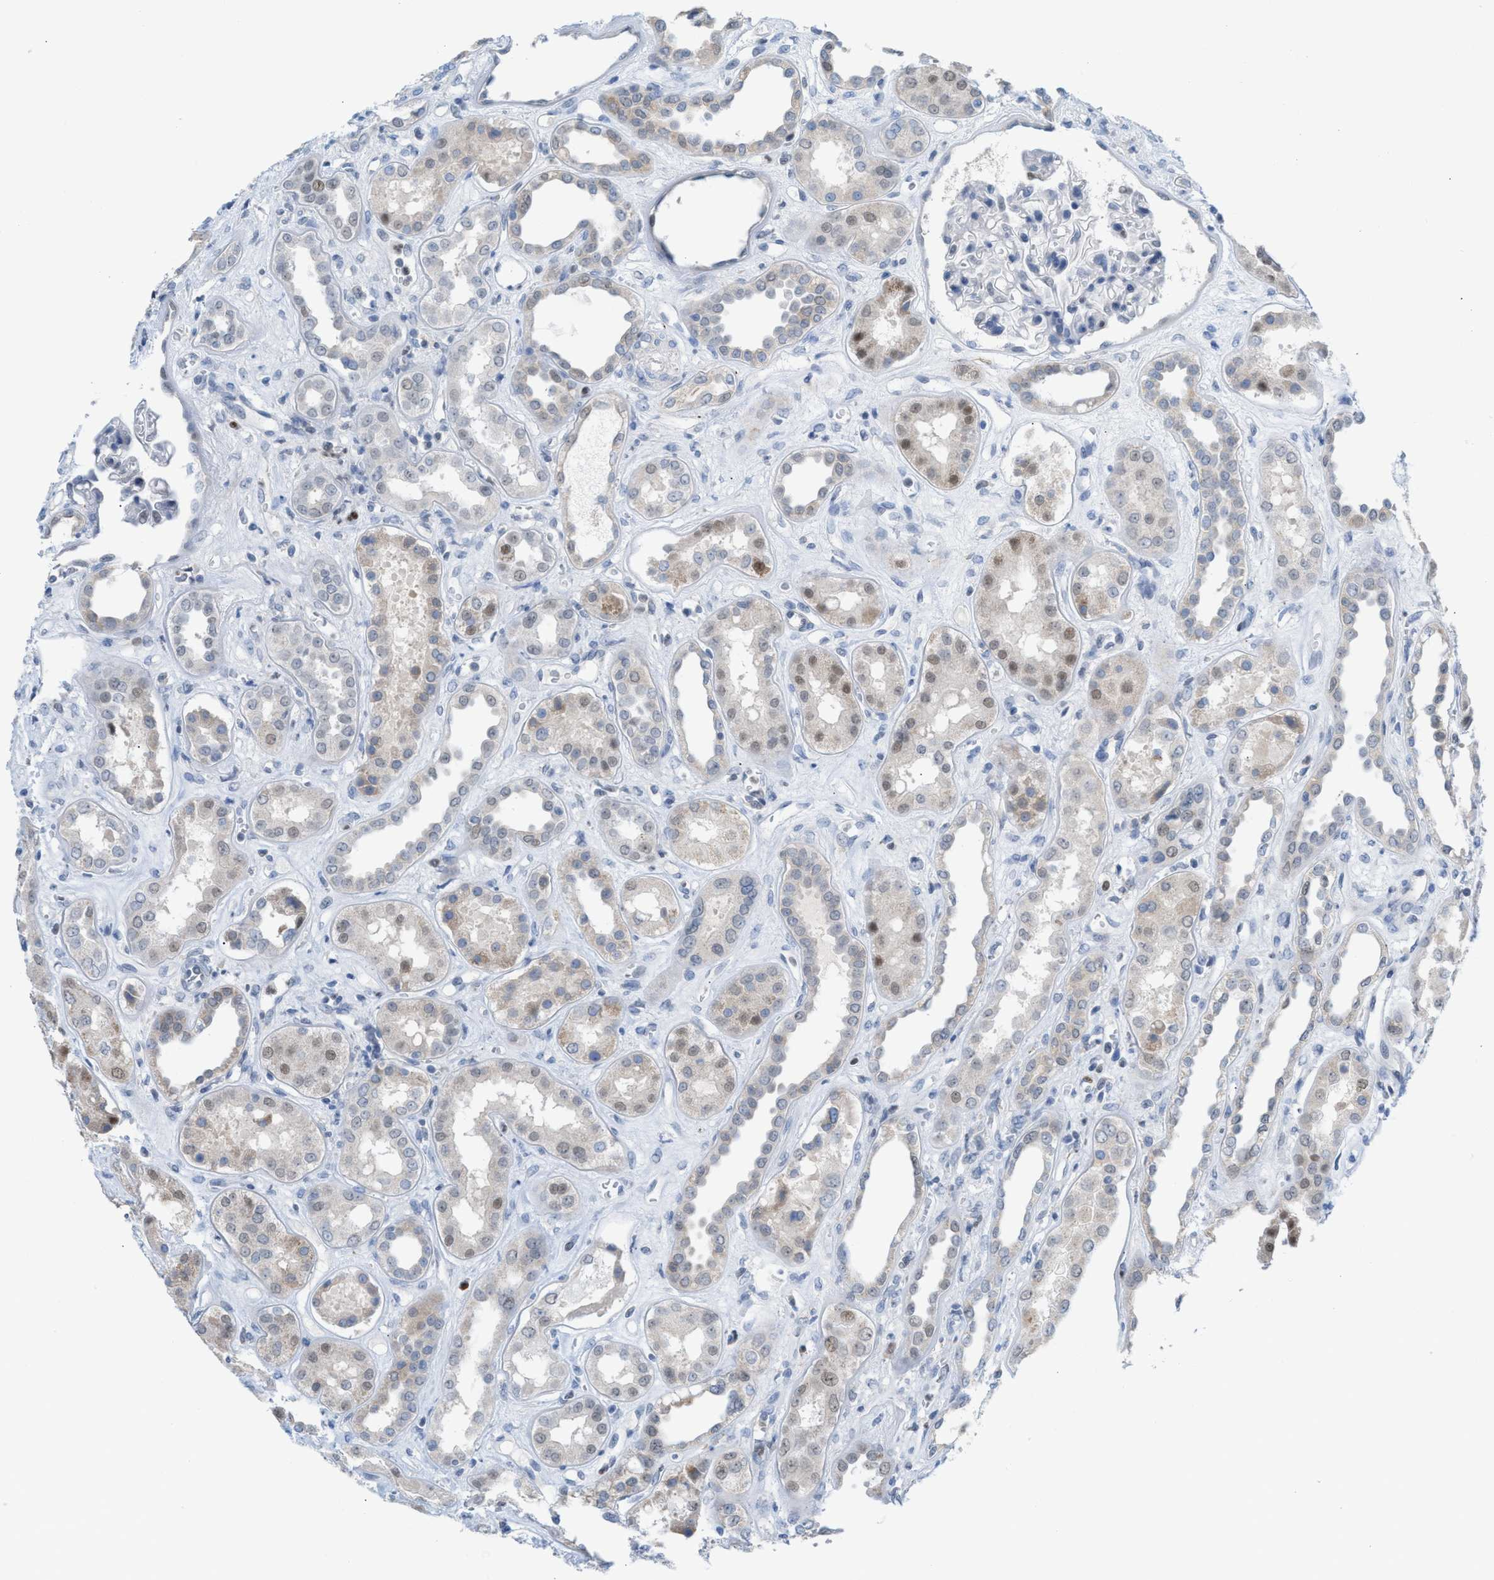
{"staining": {"intensity": "negative", "quantity": "none", "location": "none"}, "tissue": "kidney", "cell_type": "Cells in glomeruli", "image_type": "normal", "snomed": [{"axis": "morphology", "description": "Normal tissue, NOS"}, {"axis": "topography", "description": "Kidney"}], "caption": "This is a photomicrograph of immunohistochemistry staining of benign kidney, which shows no positivity in cells in glomeruli. (DAB immunohistochemistry (IHC) visualized using brightfield microscopy, high magnification).", "gene": "PPM1D", "patient": {"sex": "male", "age": 59}}